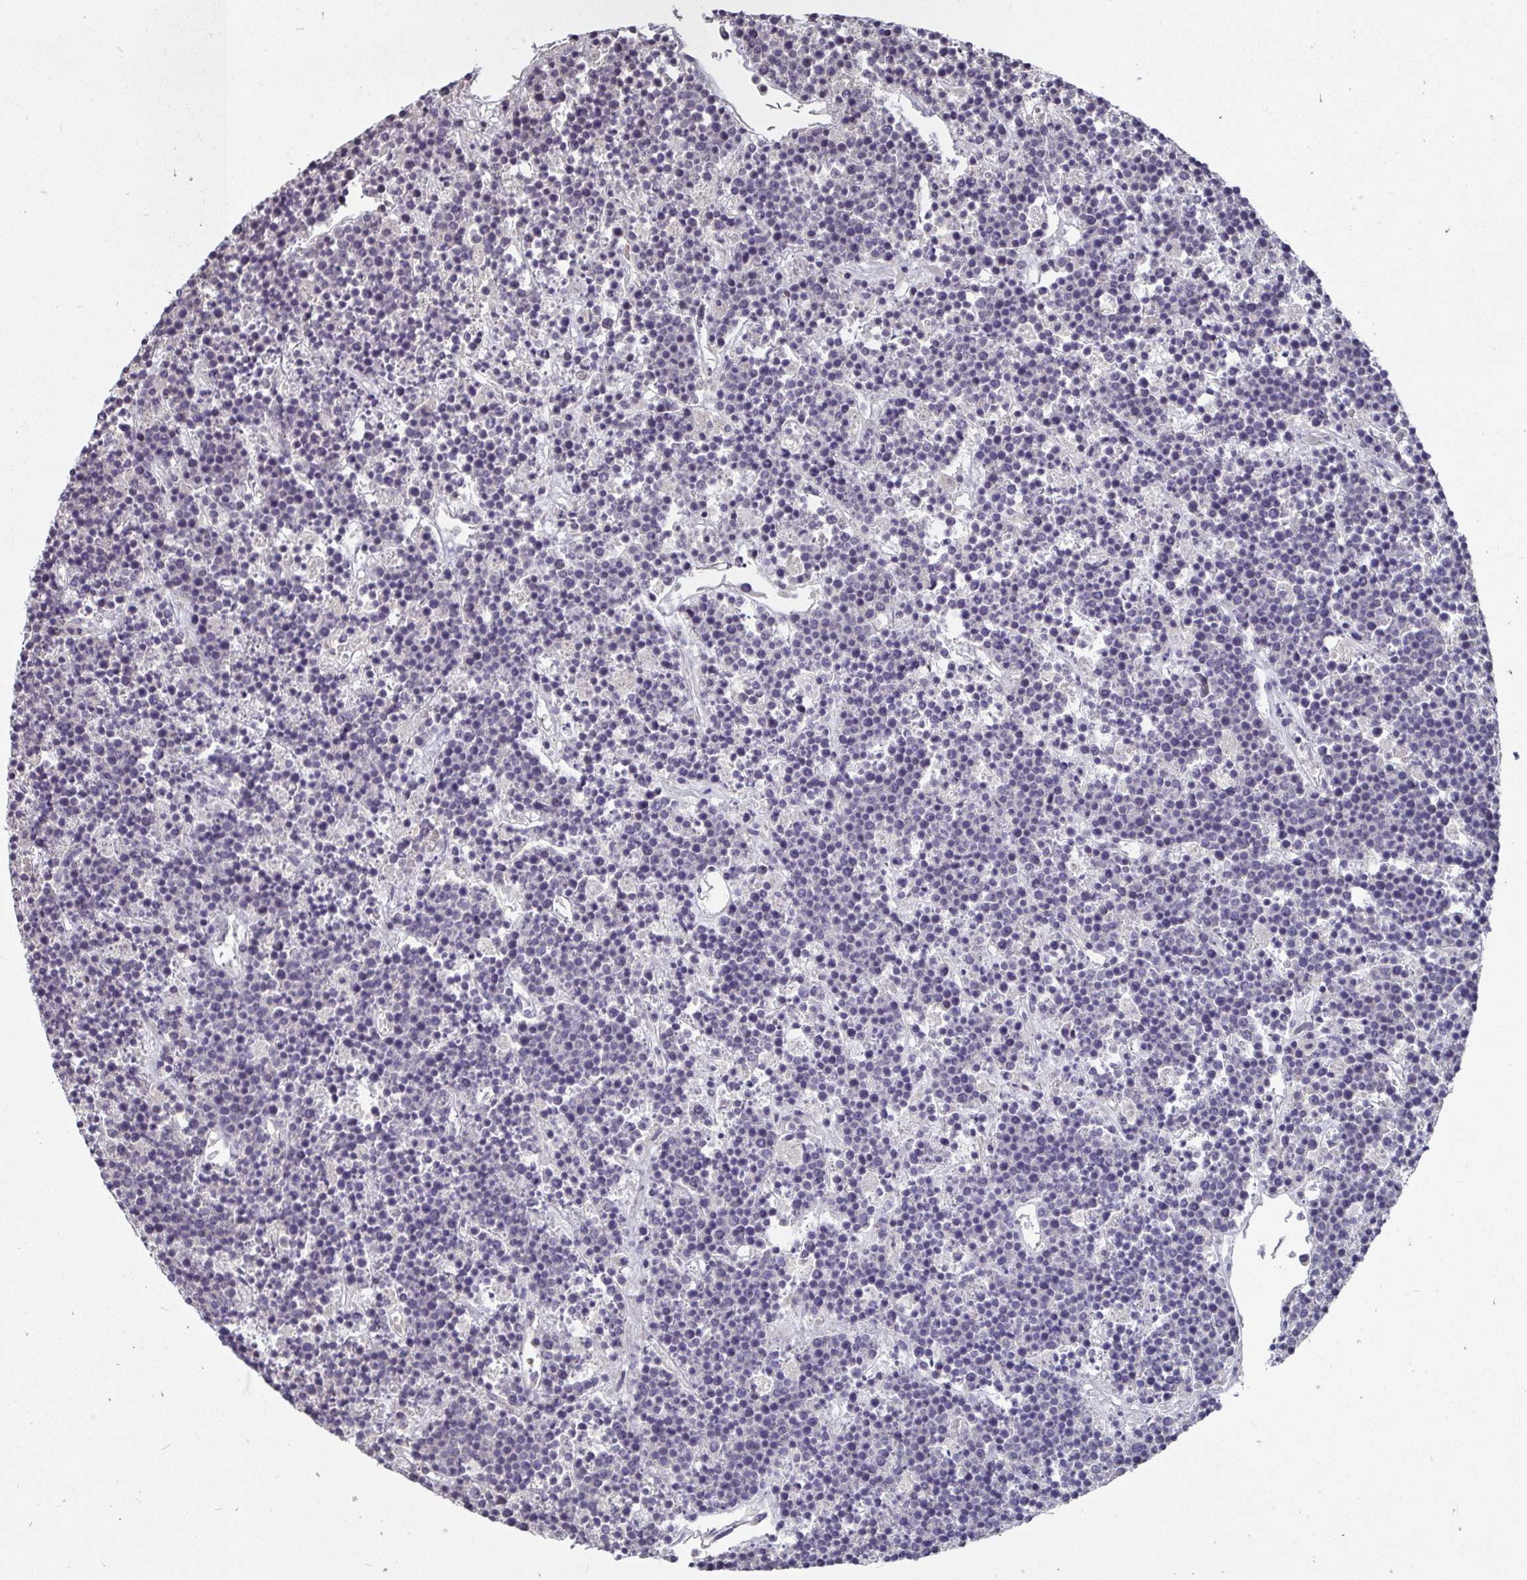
{"staining": {"intensity": "negative", "quantity": "none", "location": "none"}, "tissue": "lymphoma", "cell_type": "Tumor cells", "image_type": "cancer", "snomed": [{"axis": "morphology", "description": "Malignant lymphoma, non-Hodgkin's type, High grade"}, {"axis": "topography", "description": "Ovary"}], "caption": "A micrograph of human lymphoma is negative for staining in tumor cells.", "gene": "ANLN", "patient": {"sex": "female", "age": 56}}